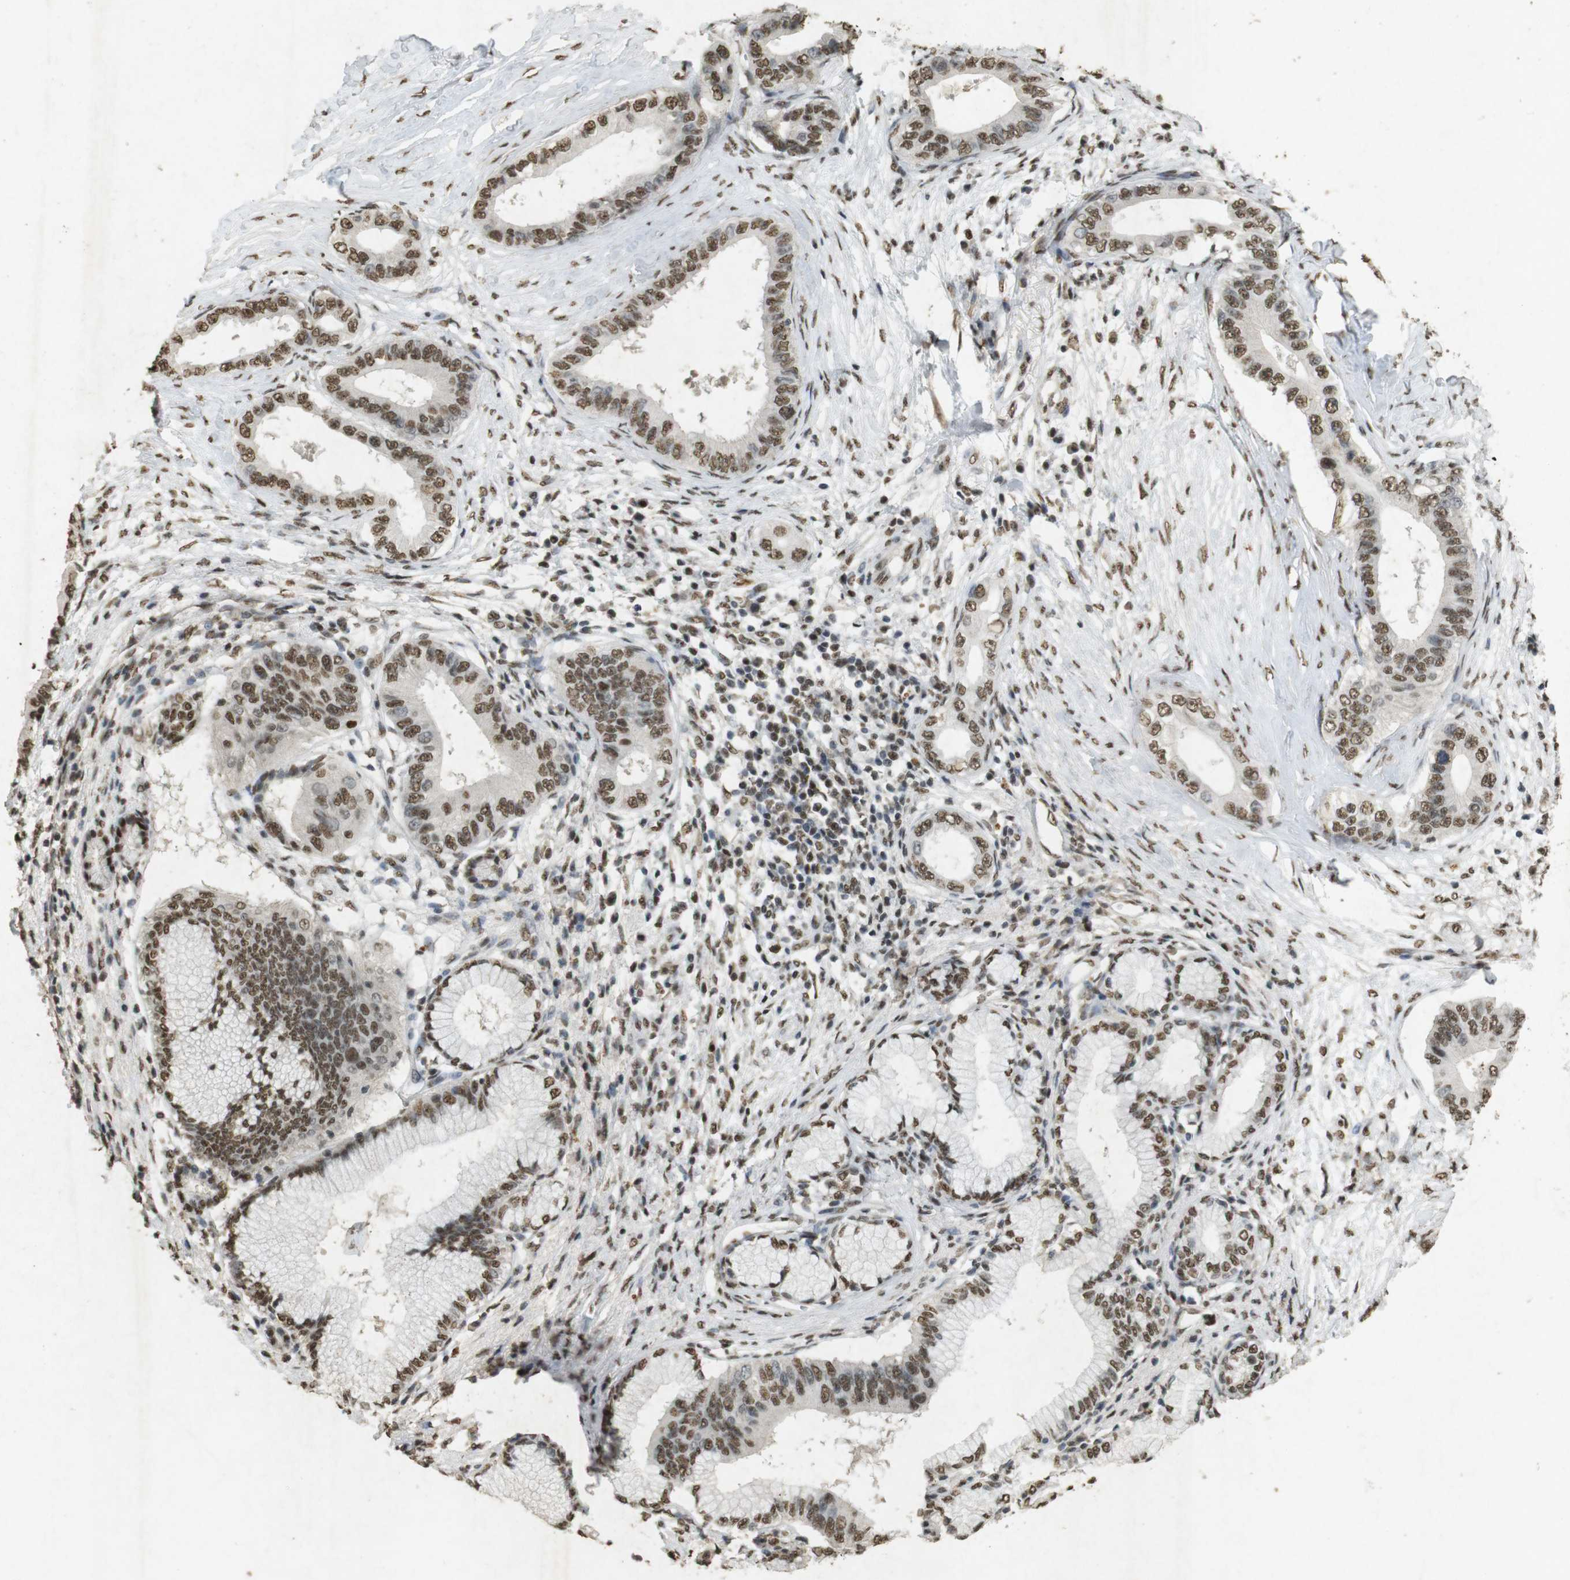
{"staining": {"intensity": "moderate", "quantity": ">75%", "location": "nuclear"}, "tissue": "pancreatic cancer", "cell_type": "Tumor cells", "image_type": "cancer", "snomed": [{"axis": "morphology", "description": "Adenocarcinoma, NOS"}, {"axis": "topography", "description": "Pancreas"}], "caption": "Tumor cells display medium levels of moderate nuclear expression in about >75% of cells in pancreatic adenocarcinoma.", "gene": "GATA4", "patient": {"sex": "male", "age": 77}}